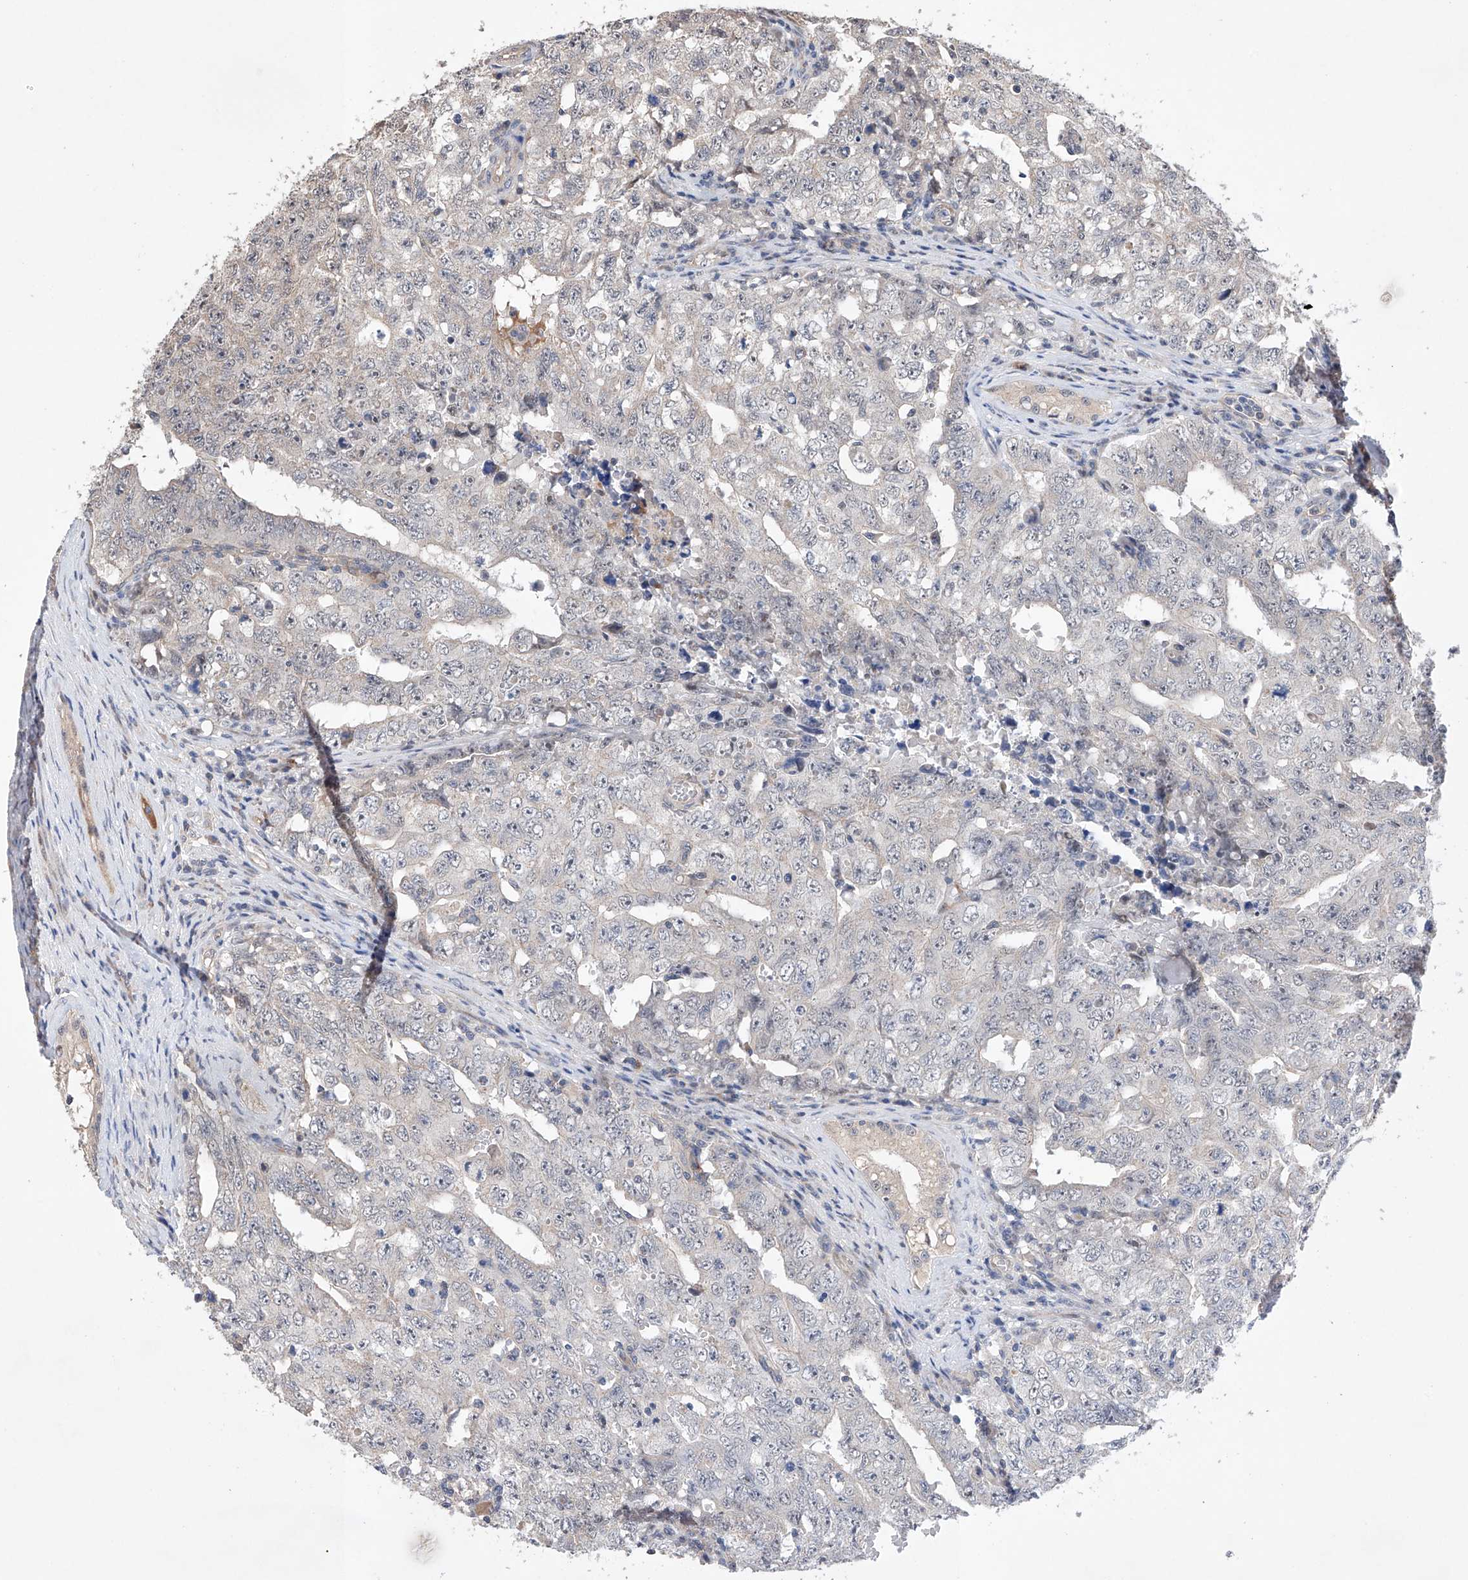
{"staining": {"intensity": "negative", "quantity": "none", "location": "none"}, "tissue": "testis cancer", "cell_type": "Tumor cells", "image_type": "cancer", "snomed": [{"axis": "morphology", "description": "Carcinoma, Embryonal, NOS"}, {"axis": "topography", "description": "Testis"}], "caption": "DAB immunohistochemical staining of human testis cancer shows no significant positivity in tumor cells.", "gene": "AFG1L", "patient": {"sex": "male", "age": 26}}